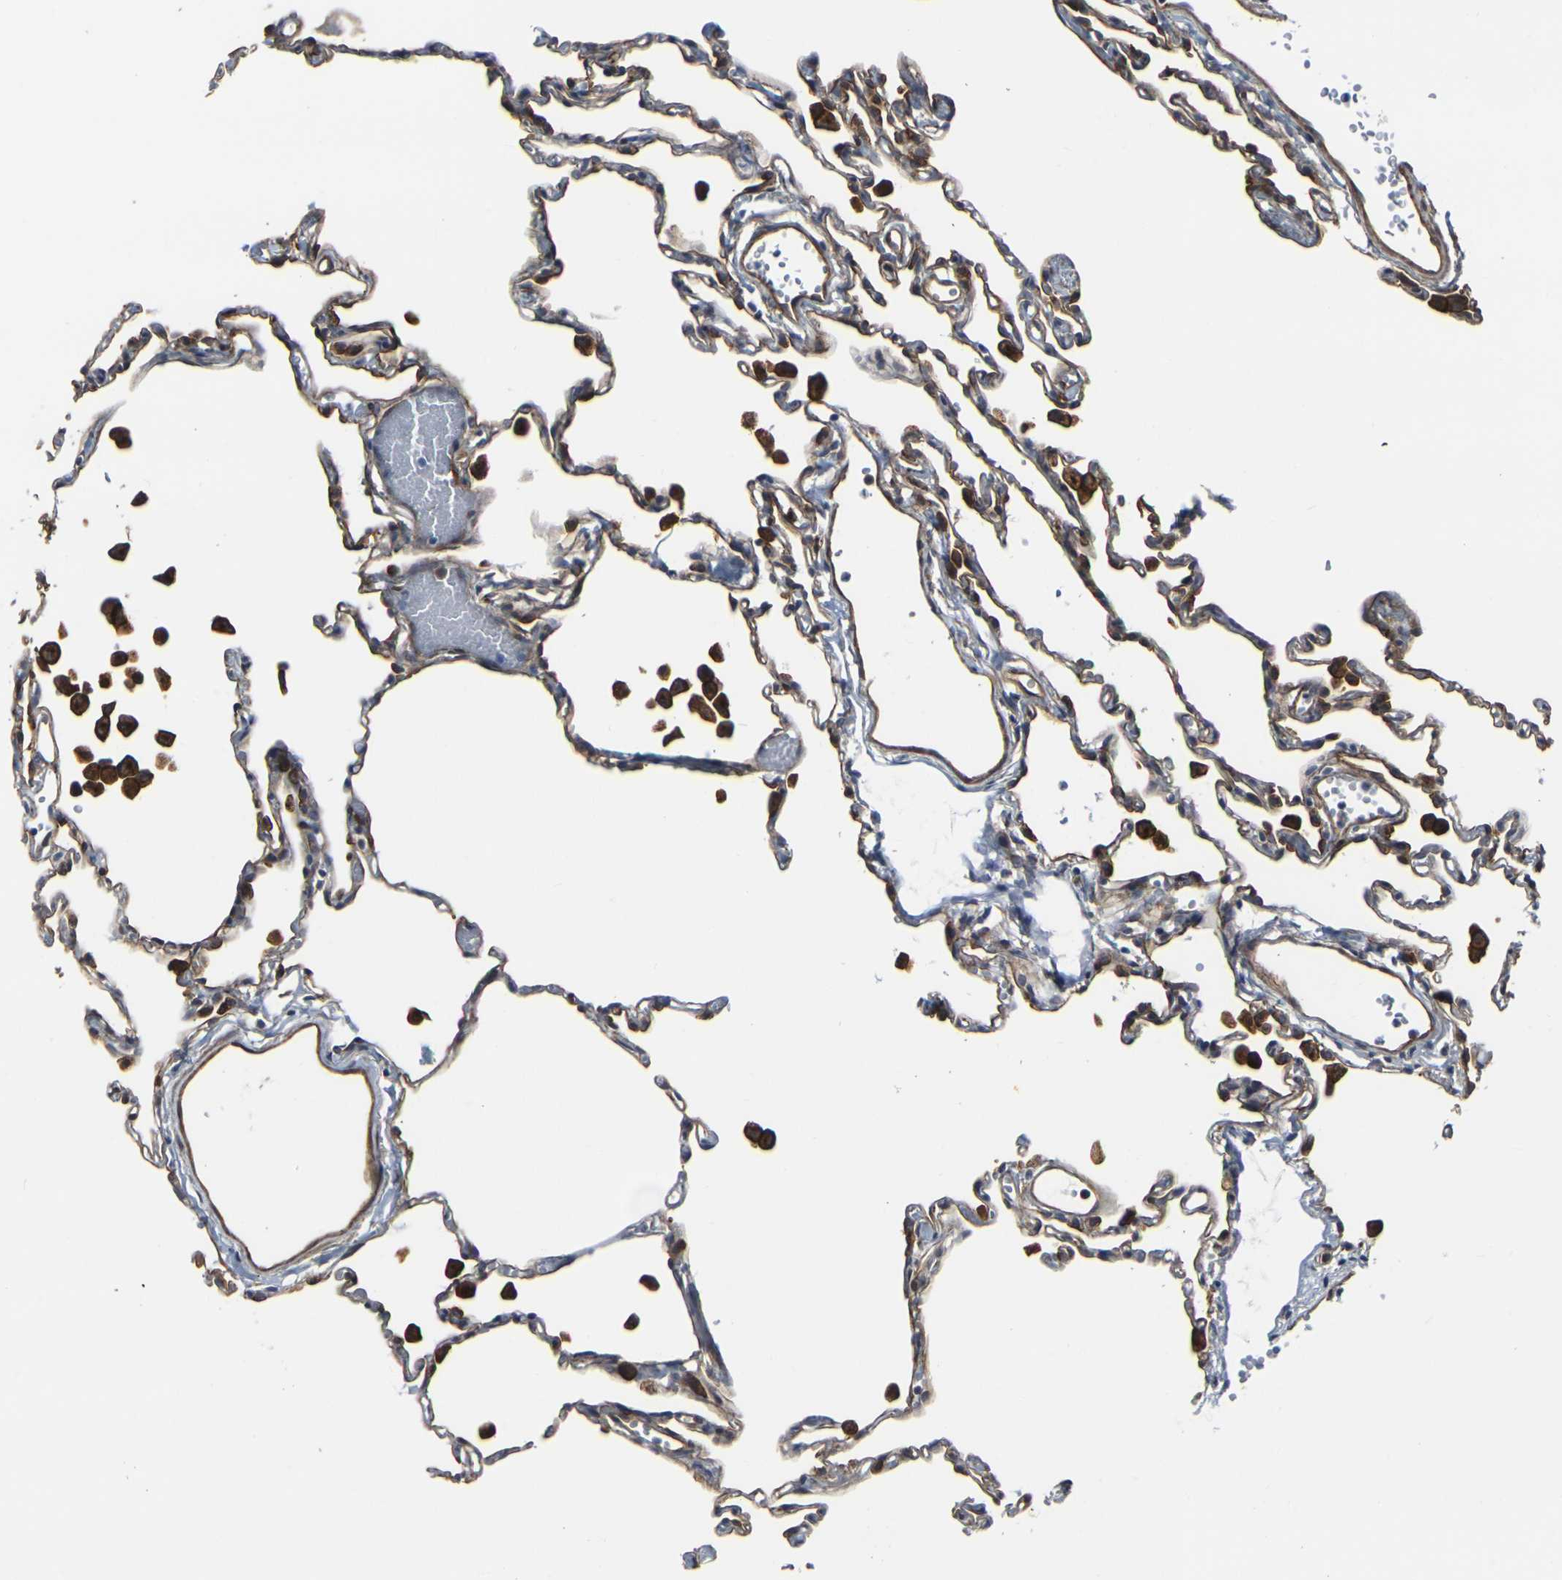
{"staining": {"intensity": "moderate", "quantity": "25%-75%", "location": "cytoplasmic/membranous"}, "tissue": "lung", "cell_type": "Alveolar cells", "image_type": "normal", "snomed": [{"axis": "morphology", "description": "Normal tissue, NOS"}, {"axis": "topography", "description": "Lung"}], "caption": "Normal lung shows moderate cytoplasmic/membranous positivity in about 25%-75% of alveolar cells.", "gene": "MYOF", "patient": {"sex": "female", "age": 49}}